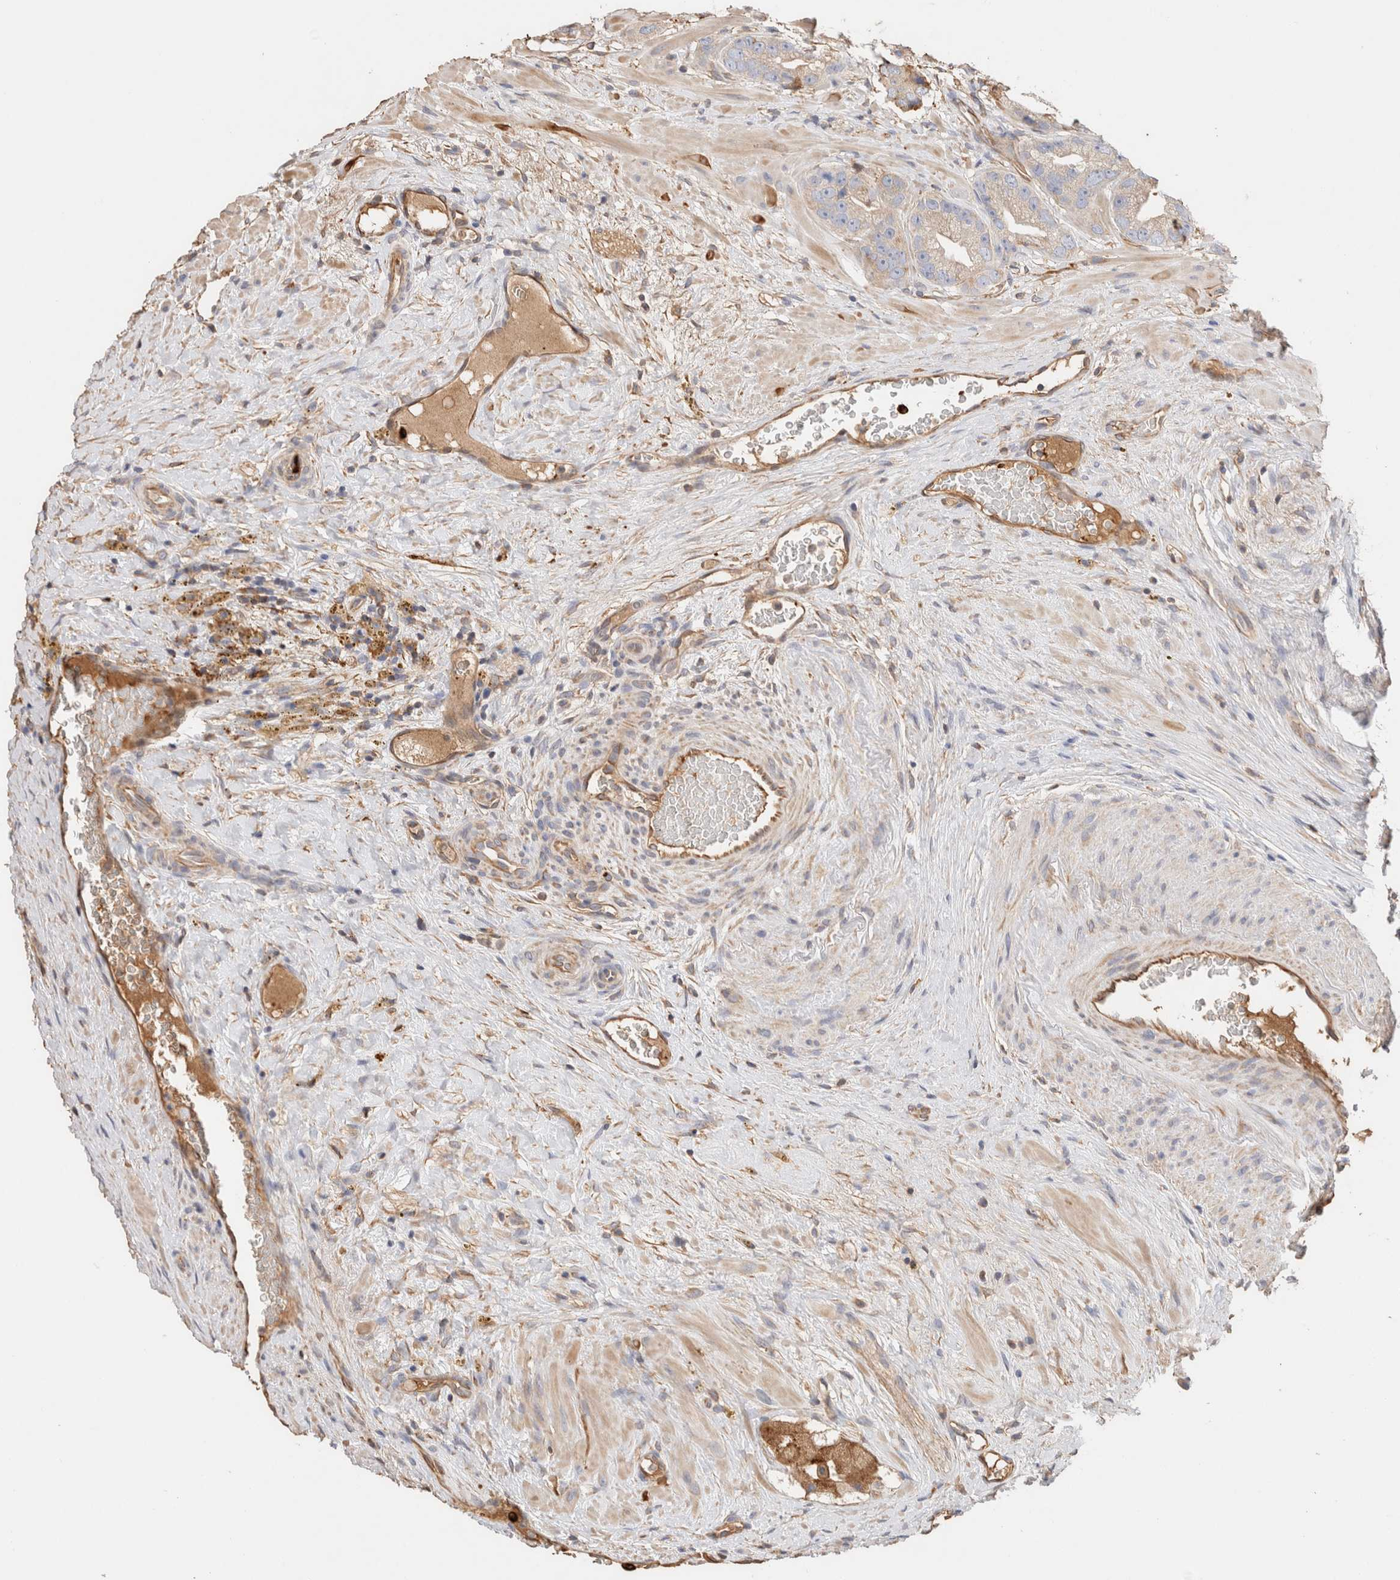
{"staining": {"intensity": "negative", "quantity": "none", "location": "none"}, "tissue": "prostate cancer", "cell_type": "Tumor cells", "image_type": "cancer", "snomed": [{"axis": "morphology", "description": "Adenocarcinoma, High grade"}, {"axis": "topography", "description": "Prostate"}], "caption": "The photomicrograph reveals no staining of tumor cells in prostate cancer.", "gene": "PROS1", "patient": {"sex": "male", "age": 63}}